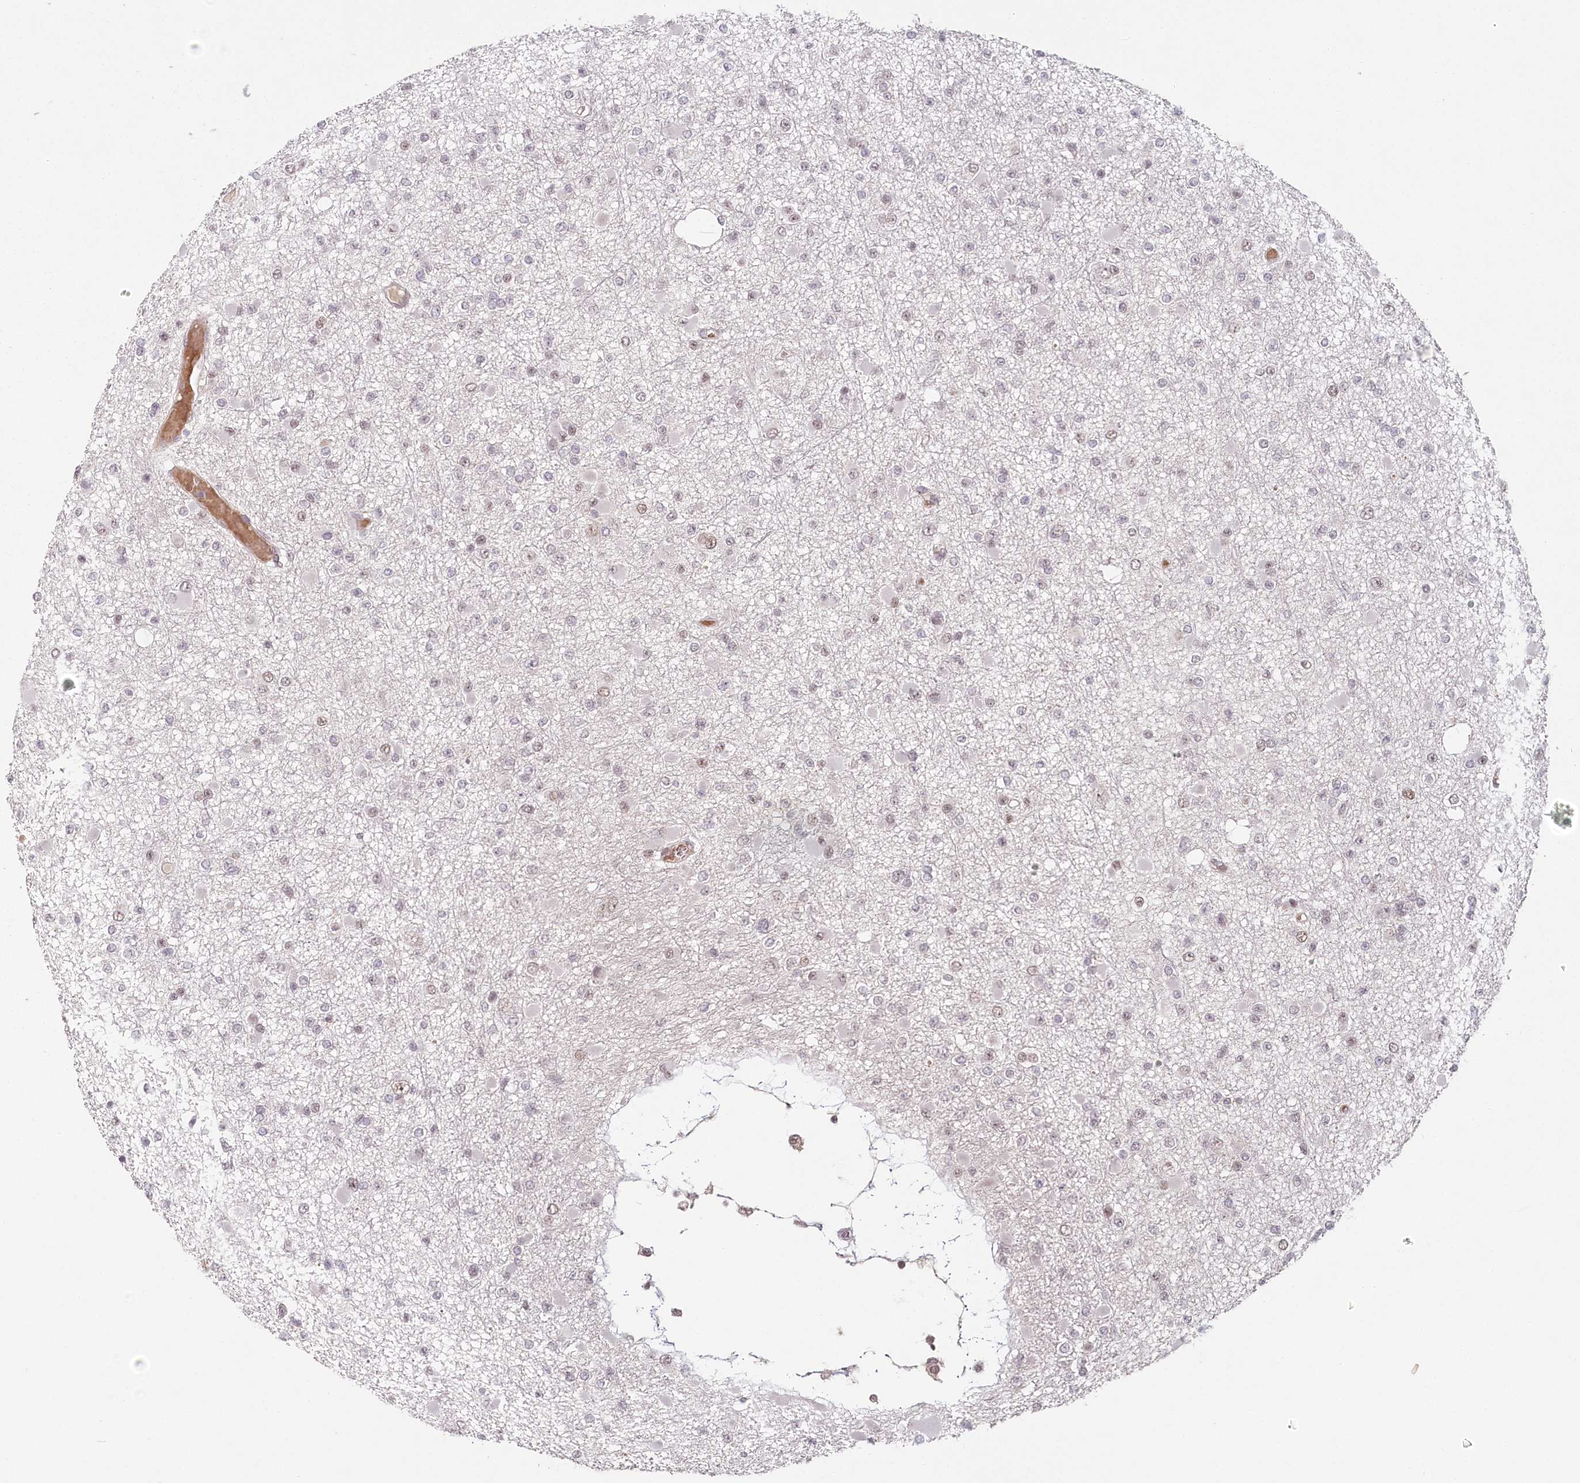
{"staining": {"intensity": "weak", "quantity": "<25%", "location": "nuclear"}, "tissue": "glioma", "cell_type": "Tumor cells", "image_type": "cancer", "snomed": [{"axis": "morphology", "description": "Glioma, malignant, Low grade"}, {"axis": "topography", "description": "Brain"}], "caption": "This histopathology image is of glioma stained with immunohistochemistry to label a protein in brown with the nuclei are counter-stained blue. There is no positivity in tumor cells.", "gene": "FAM204A", "patient": {"sex": "female", "age": 22}}